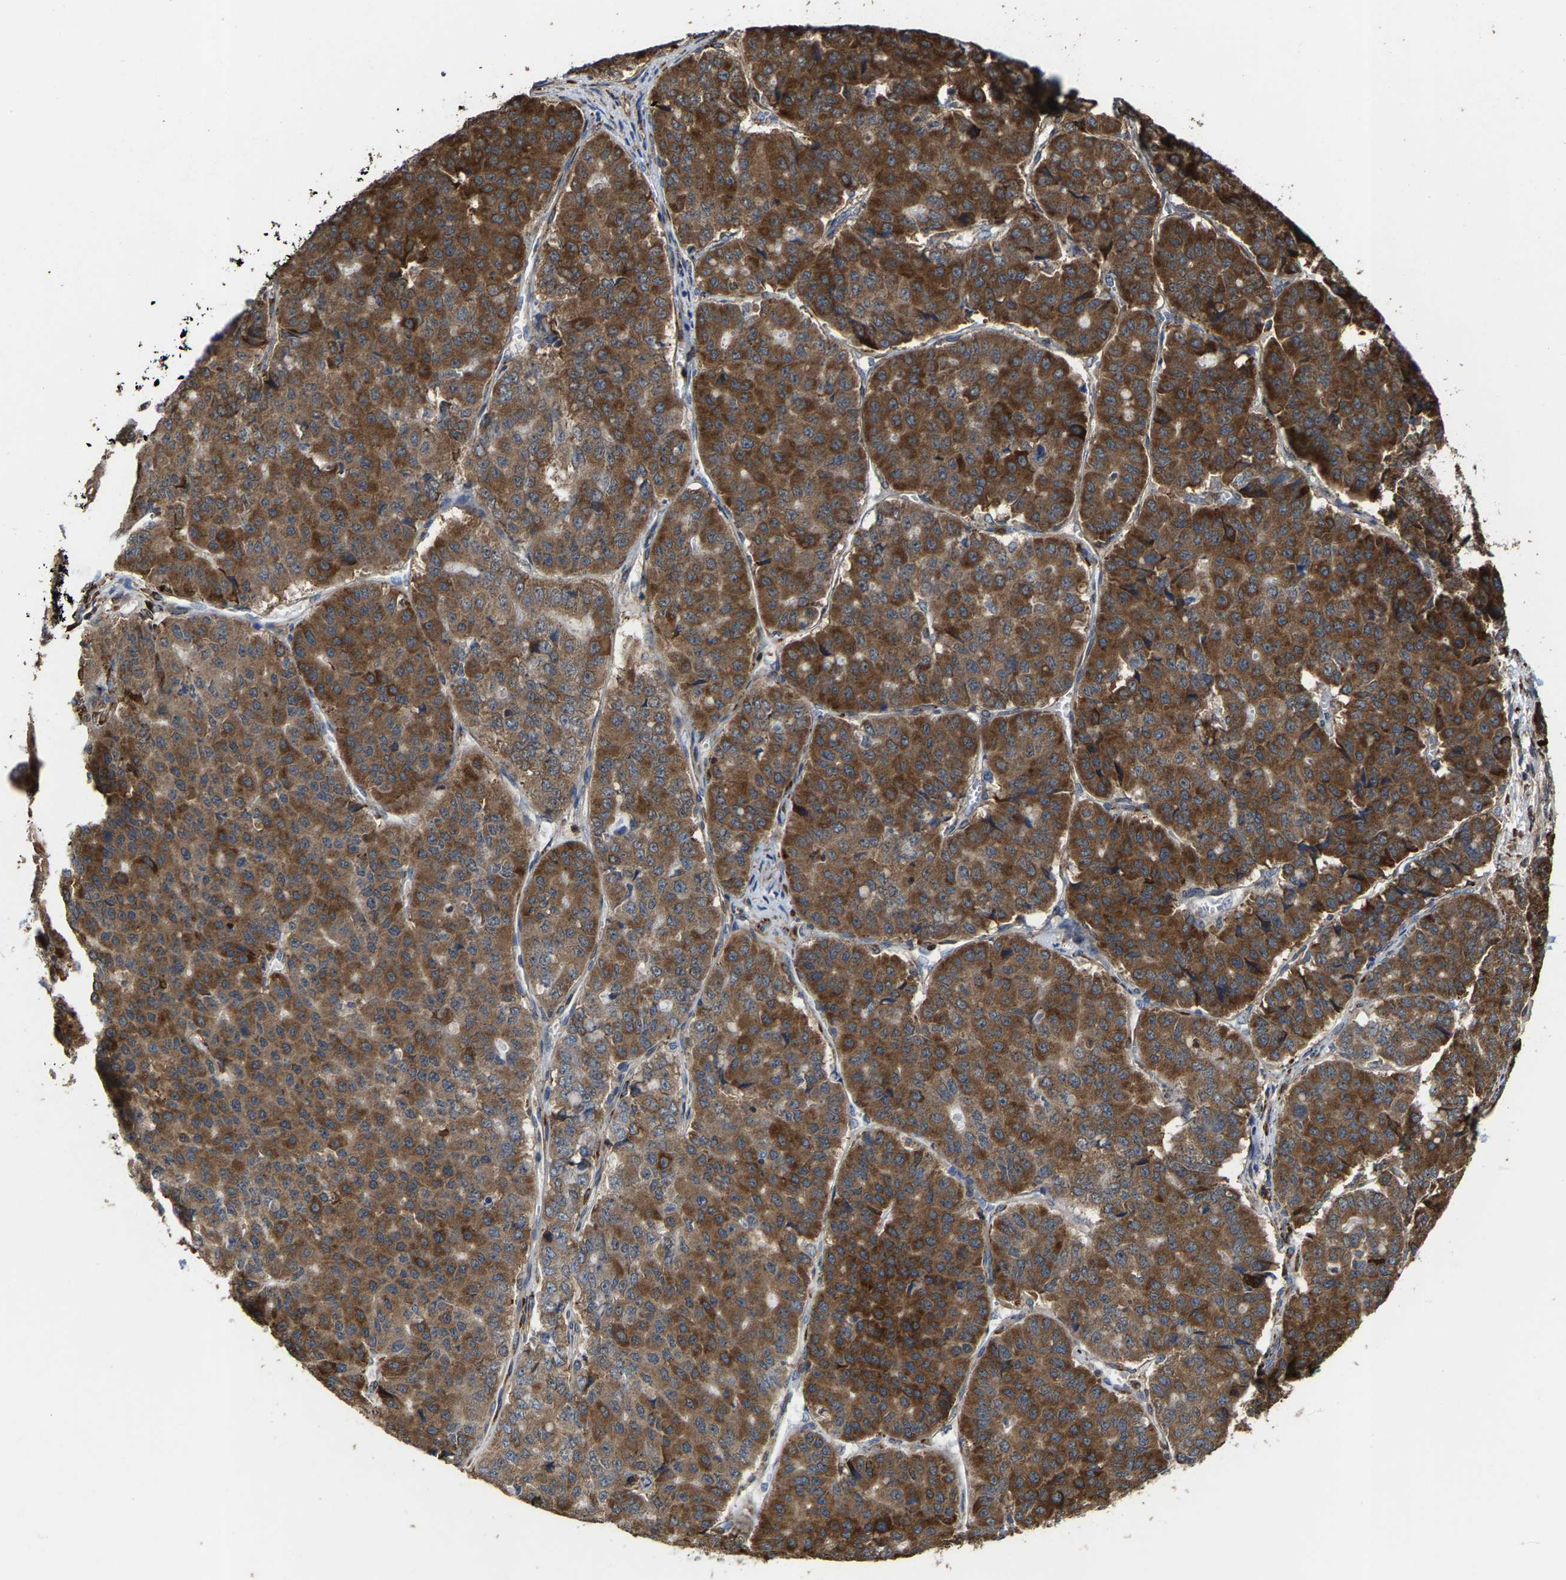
{"staining": {"intensity": "strong", "quantity": ">75%", "location": "cytoplasmic/membranous"}, "tissue": "pancreatic cancer", "cell_type": "Tumor cells", "image_type": "cancer", "snomed": [{"axis": "morphology", "description": "Adenocarcinoma, NOS"}, {"axis": "topography", "description": "Pancreas"}], "caption": "Immunohistochemical staining of human pancreatic adenocarcinoma shows strong cytoplasmic/membranous protein expression in approximately >75% of tumor cells. The staining is performed using DAB (3,3'-diaminobenzidine) brown chromogen to label protein expression. The nuclei are counter-stained blue using hematoxylin.", "gene": "FGD3", "patient": {"sex": "male", "age": 50}}